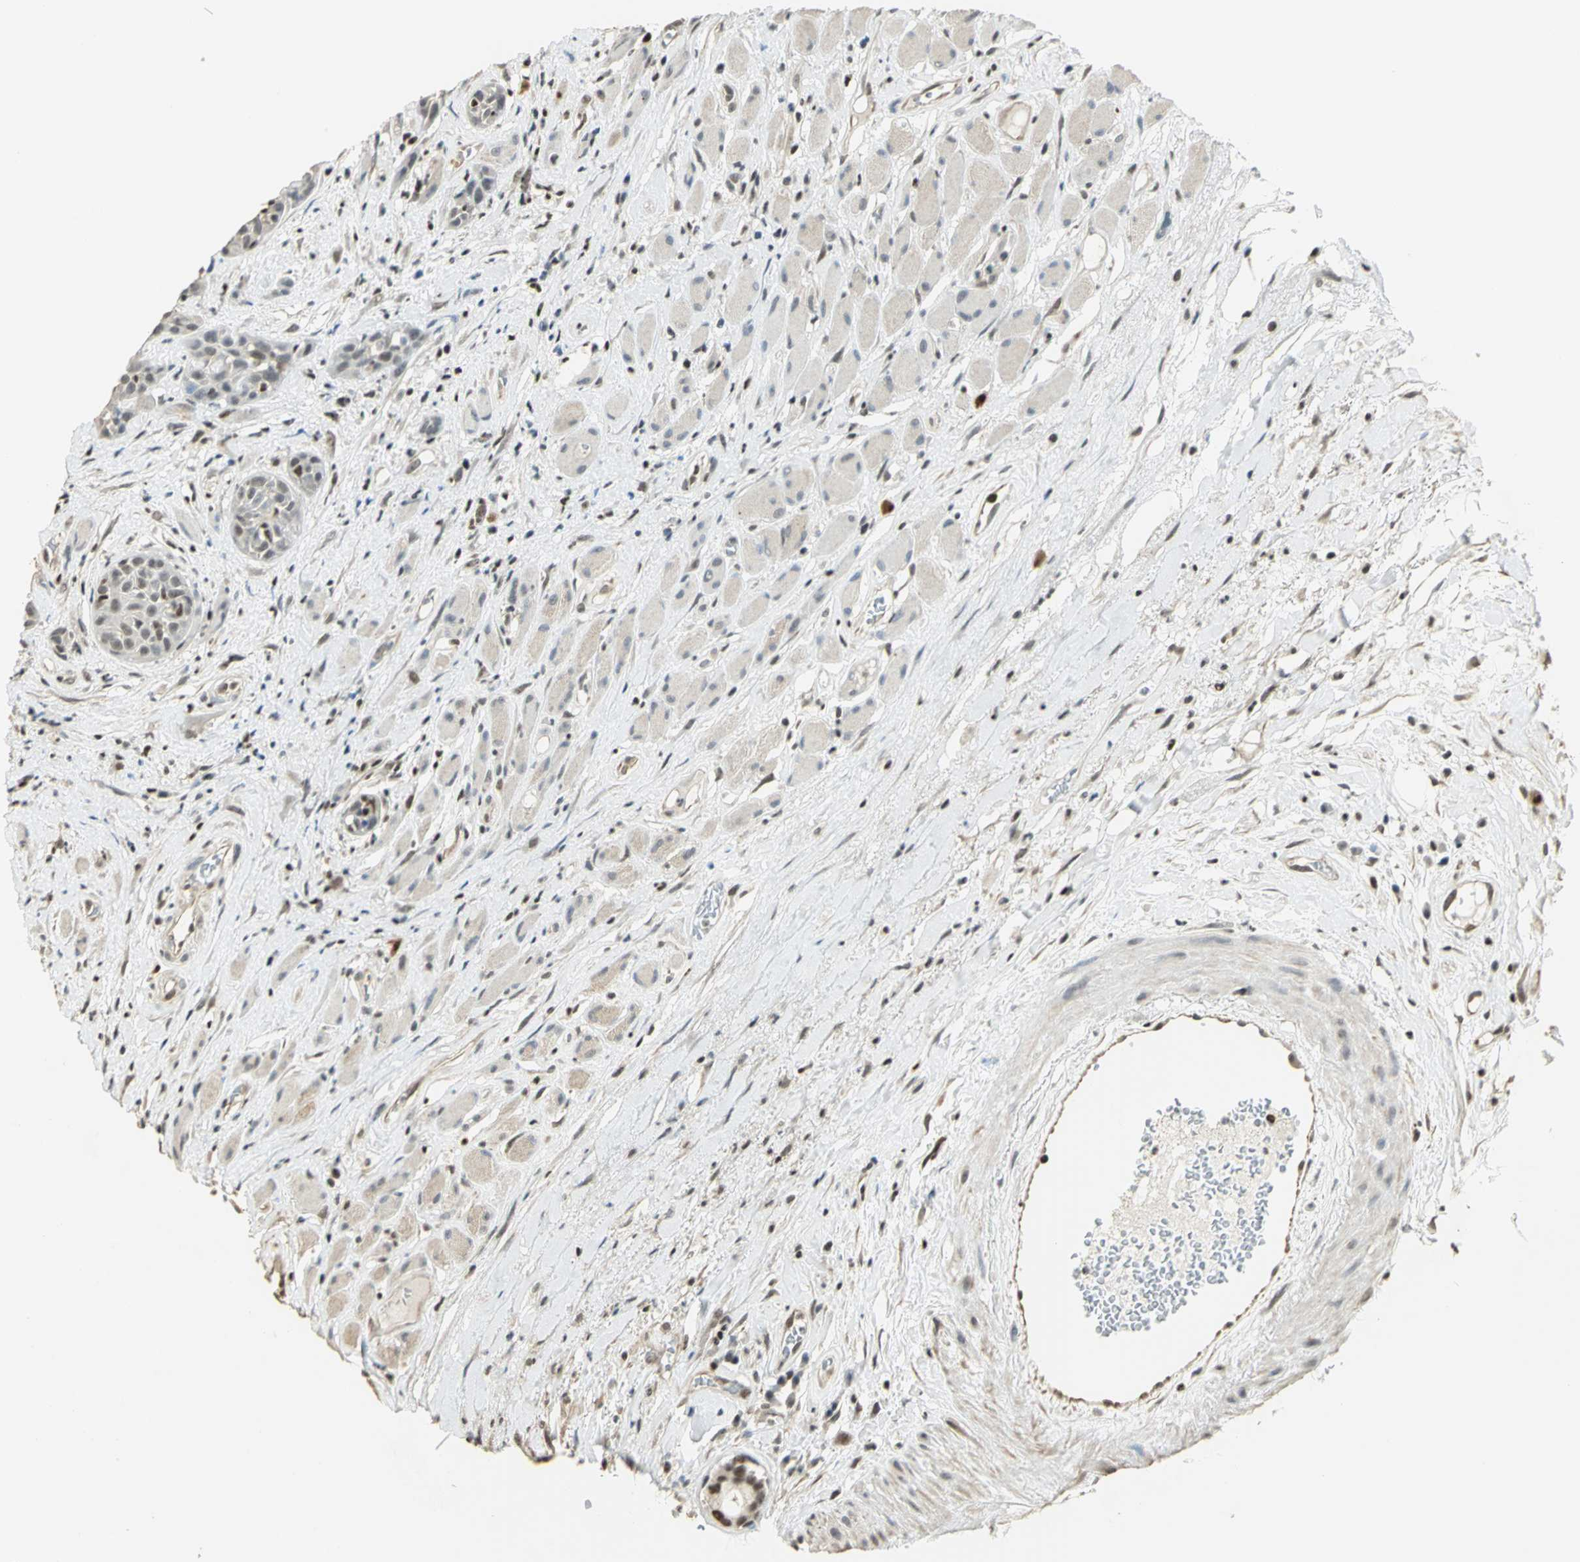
{"staining": {"intensity": "moderate", "quantity": "25%-75%", "location": "nuclear"}, "tissue": "head and neck cancer", "cell_type": "Tumor cells", "image_type": "cancer", "snomed": [{"axis": "morphology", "description": "Squamous cell carcinoma, NOS"}, {"axis": "topography", "description": "Head-Neck"}], "caption": "Immunohistochemical staining of human head and neck squamous cell carcinoma displays moderate nuclear protein staining in about 25%-75% of tumor cells.", "gene": "ELF1", "patient": {"sex": "male", "age": 62}}